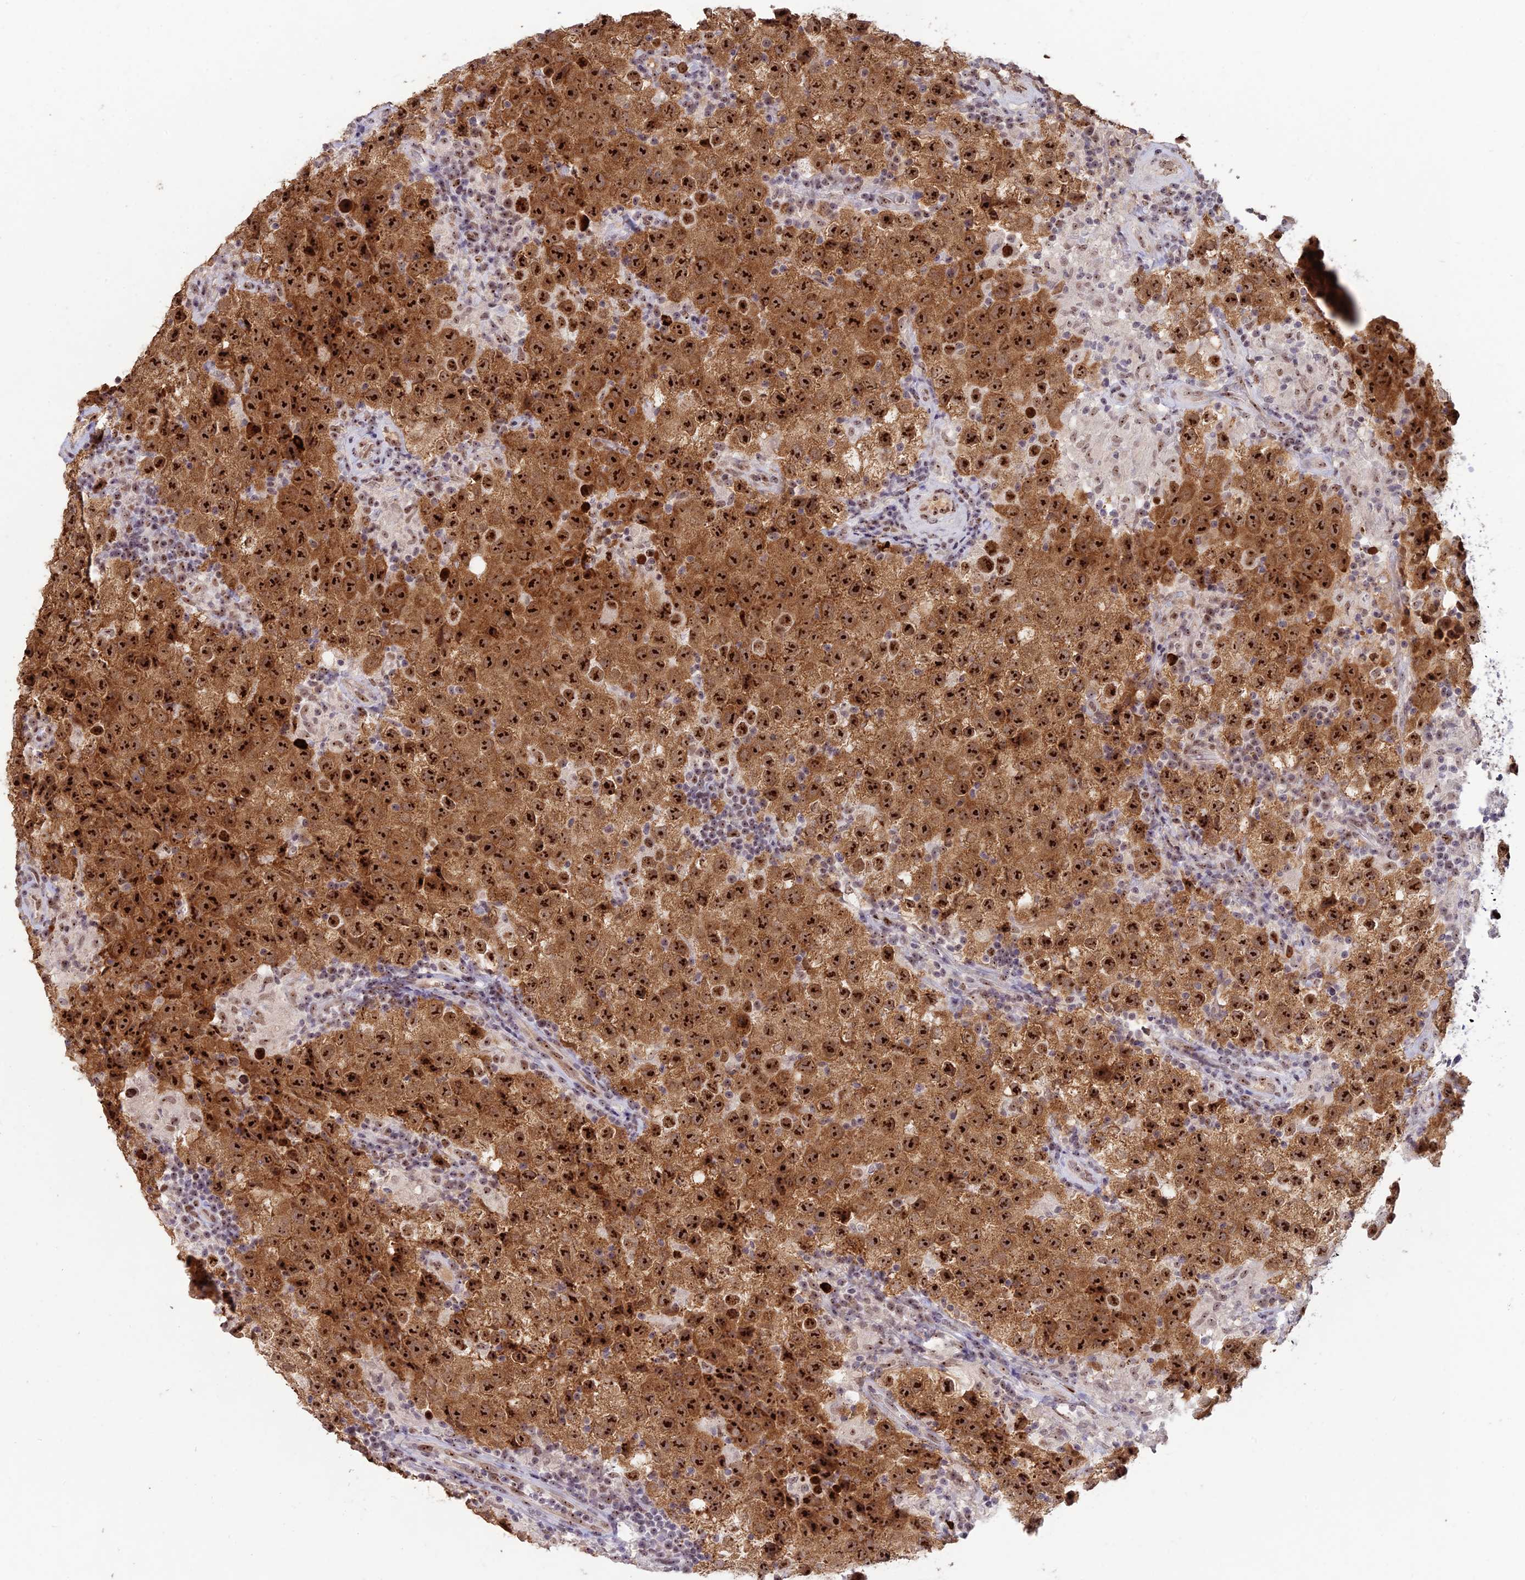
{"staining": {"intensity": "strong", "quantity": ">75%", "location": "cytoplasmic/membranous,nuclear"}, "tissue": "testis cancer", "cell_type": "Tumor cells", "image_type": "cancer", "snomed": [{"axis": "morphology", "description": "Seminoma, NOS"}, {"axis": "morphology", "description": "Carcinoma, Embryonal, NOS"}, {"axis": "topography", "description": "Testis"}], "caption": "DAB immunohistochemical staining of human testis cancer (seminoma) reveals strong cytoplasmic/membranous and nuclear protein expression in approximately >75% of tumor cells. The staining is performed using DAB (3,3'-diaminobenzidine) brown chromogen to label protein expression. The nuclei are counter-stained blue using hematoxylin.", "gene": "POLR1G", "patient": {"sex": "male", "age": 41}}